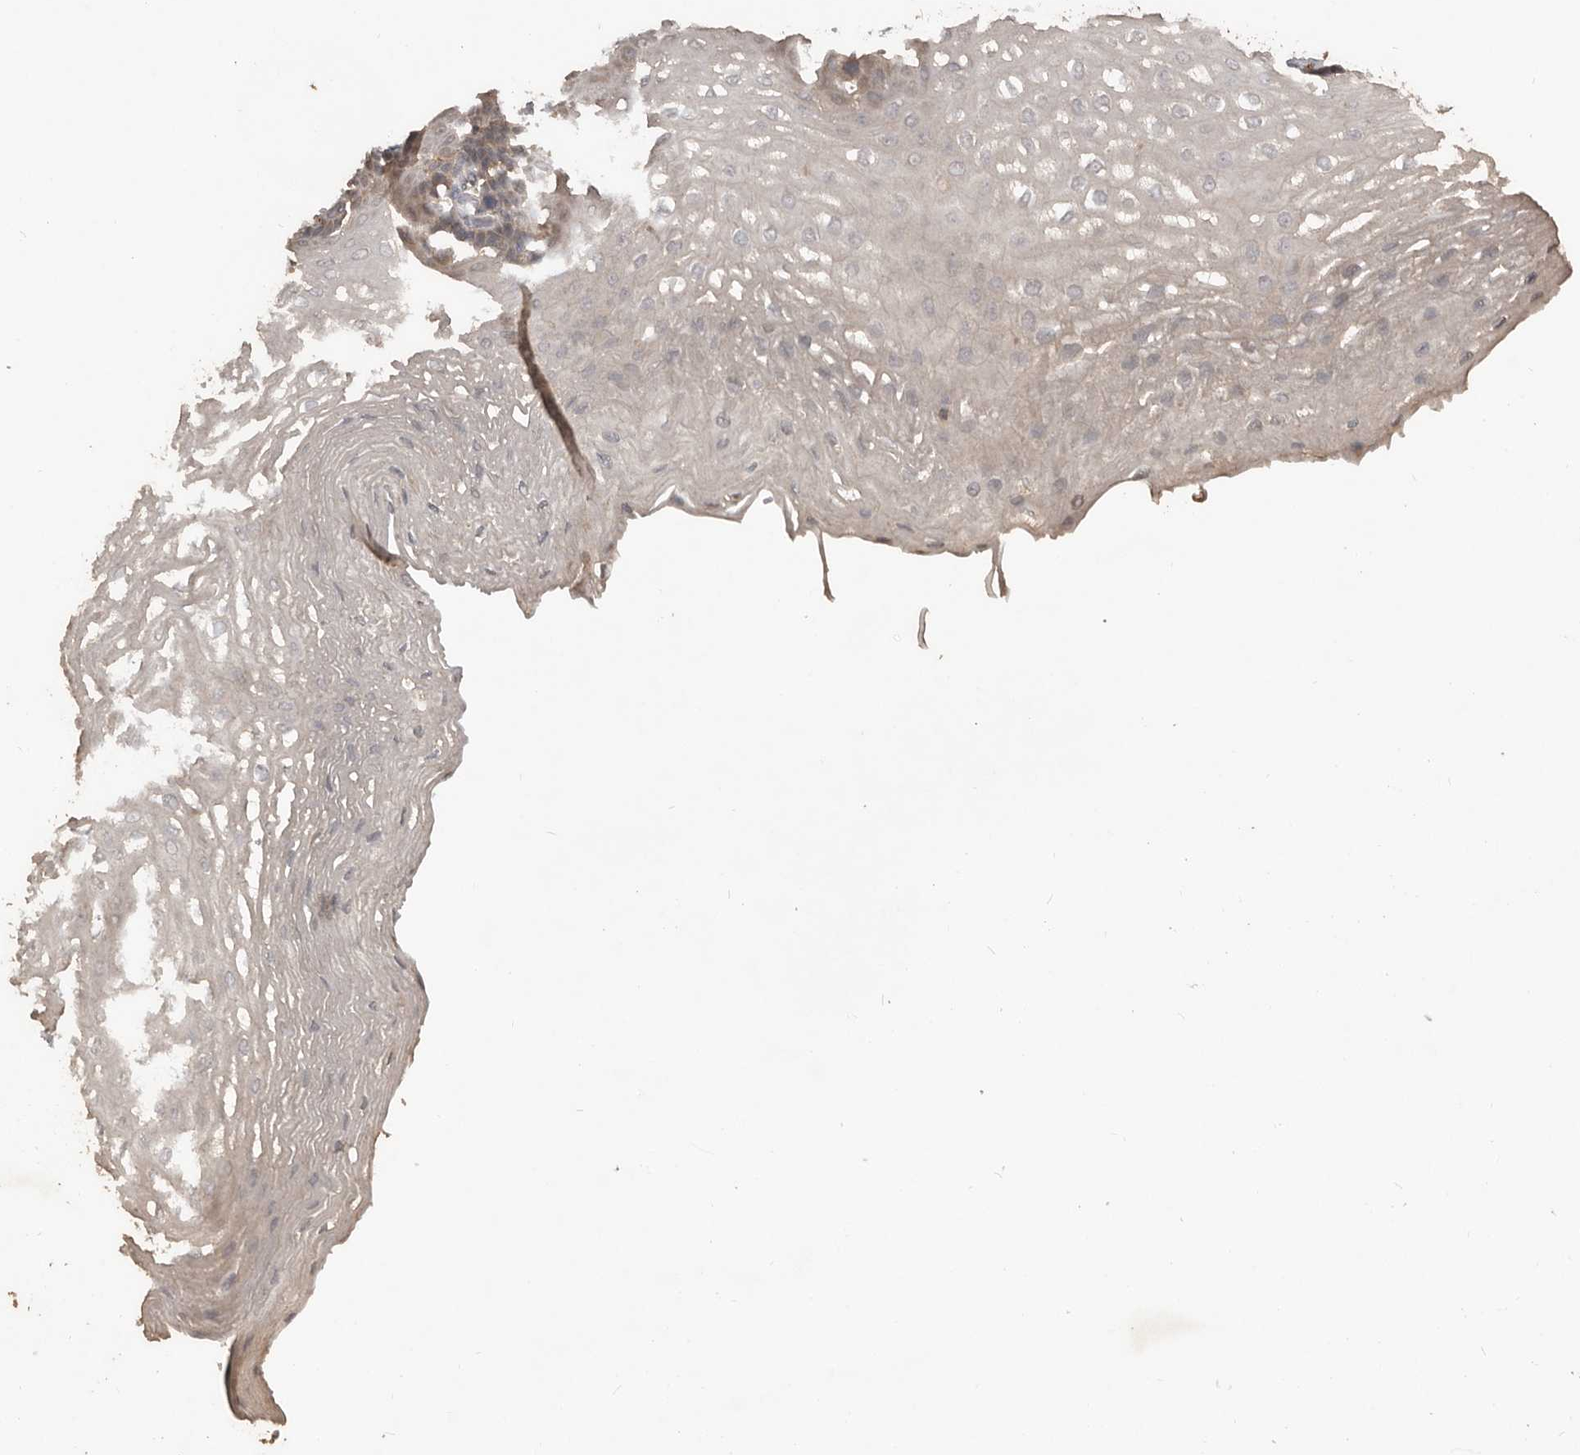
{"staining": {"intensity": "weak", "quantity": "<25%", "location": "cytoplasmic/membranous,nuclear"}, "tissue": "esophagus", "cell_type": "Squamous epithelial cells", "image_type": "normal", "snomed": [{"axis": "morphology", "description": "Normal tissue, NOS"}, {"axis": "topography", "description": "Esophagus"}], "caption": "Immunohistochemistry (IHC) of unremarkable esophagus displays no positivity in squamous epithelial cells. (Stains: DAB immunohistochemistry (IHC) with hematoxylin counter stain, Microscopy: brightfield microscopy at high magnification).", "gene": "BAMBI", "patient": {"sex": "female", "age": 66}}